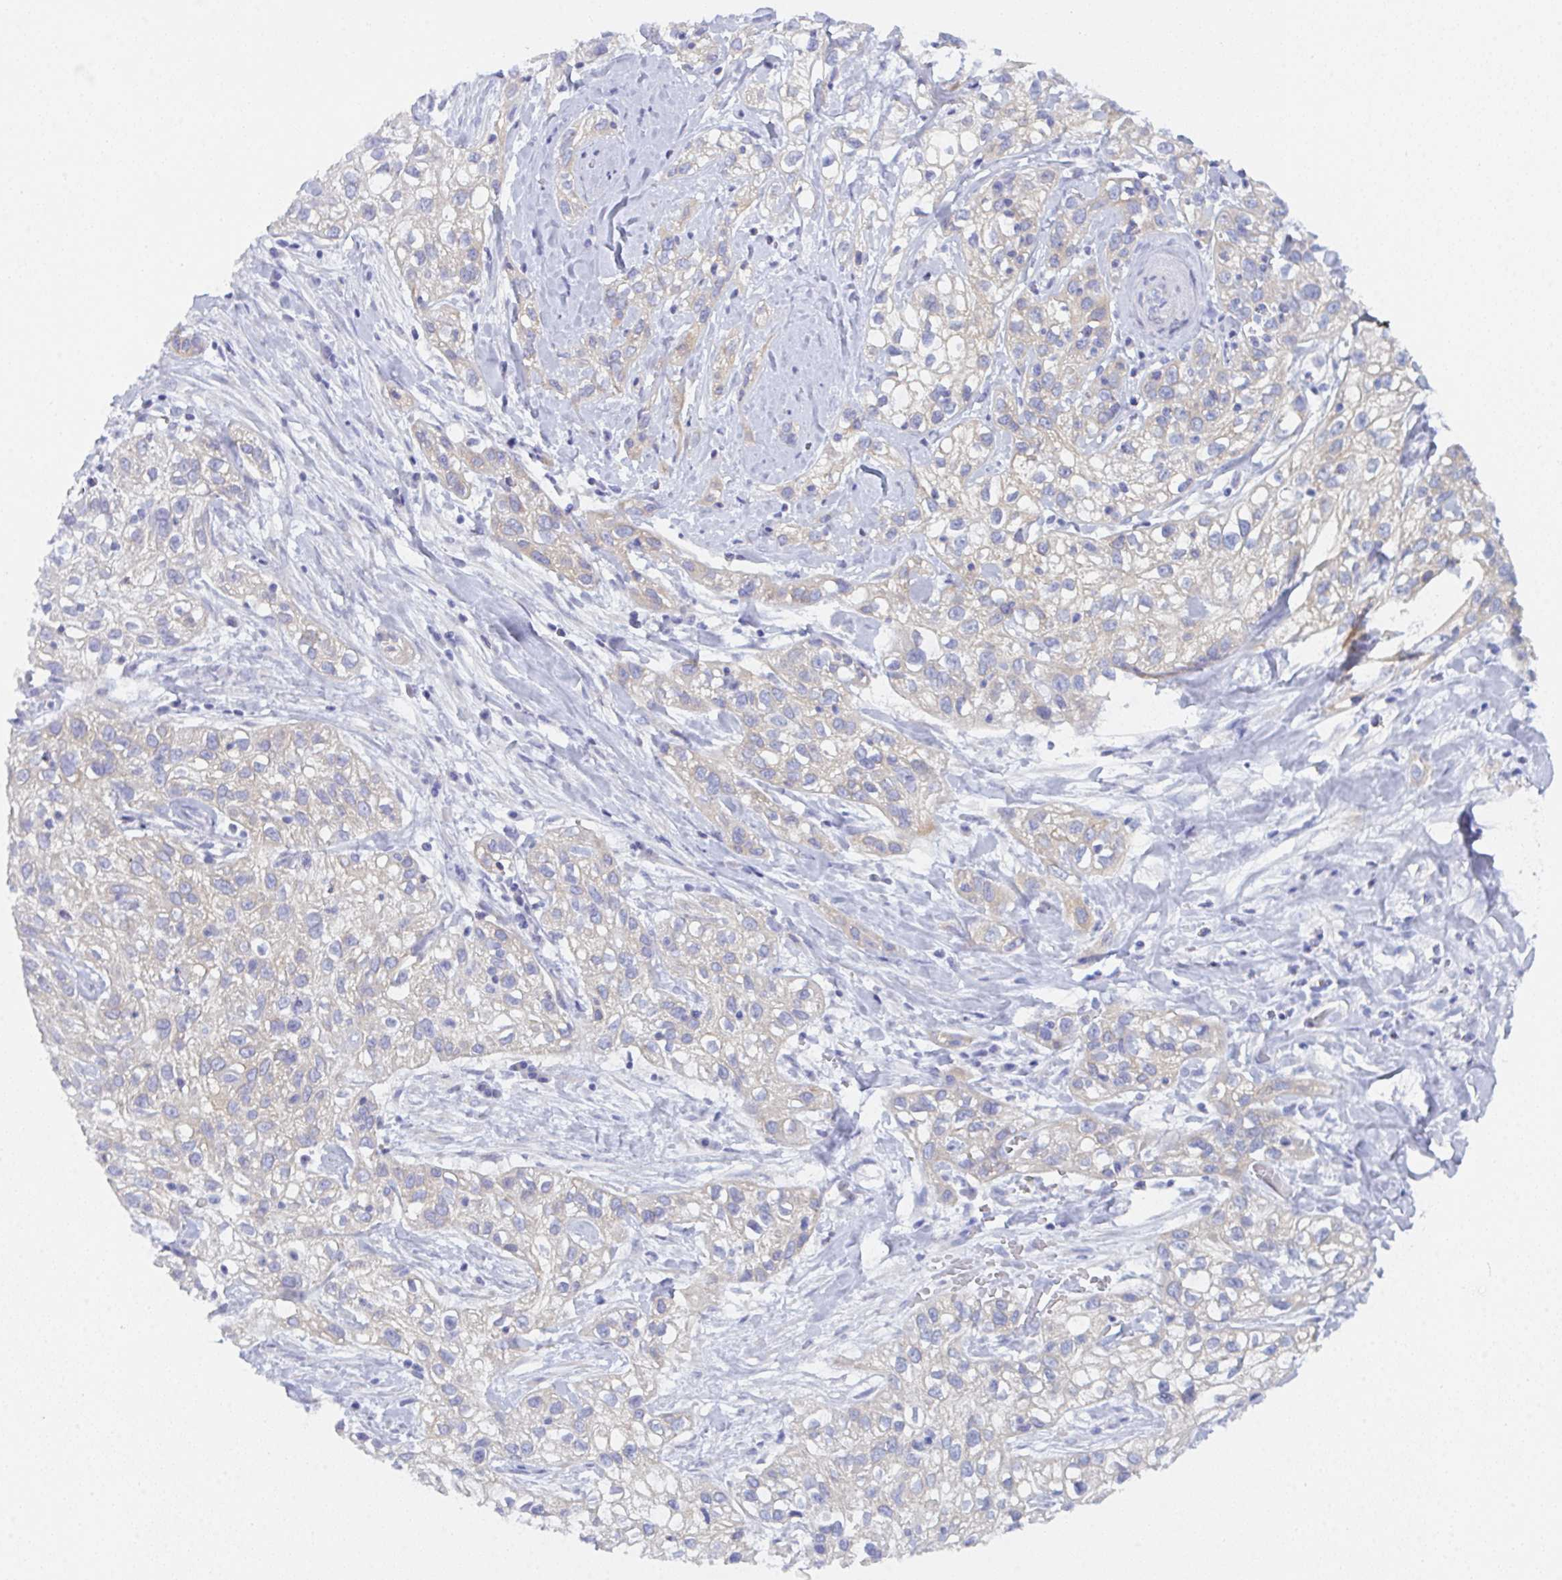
{"staining": {"intensity": "weak", "quantity": "25%-75%", "location": "cytoplasmic/membranous"}, "tissue": "skin cancer", "cell_type": "Tumor cells", "image_type": "cancer", "snomed": [{"axis": "morphology", "description": "Squamous cell carcinoma, NOS"}, {"axis": "topography", "description": "Skin"}], "caption": "Approximately 25%-75% of tumor cells in skin squamous cell carcinoma show weak cytoplasmic/membranous protein expression as visualized by brown immunohistochemical staining.", "gene": "CEP170B", "patient": {"sex": "male", "age": 82}}